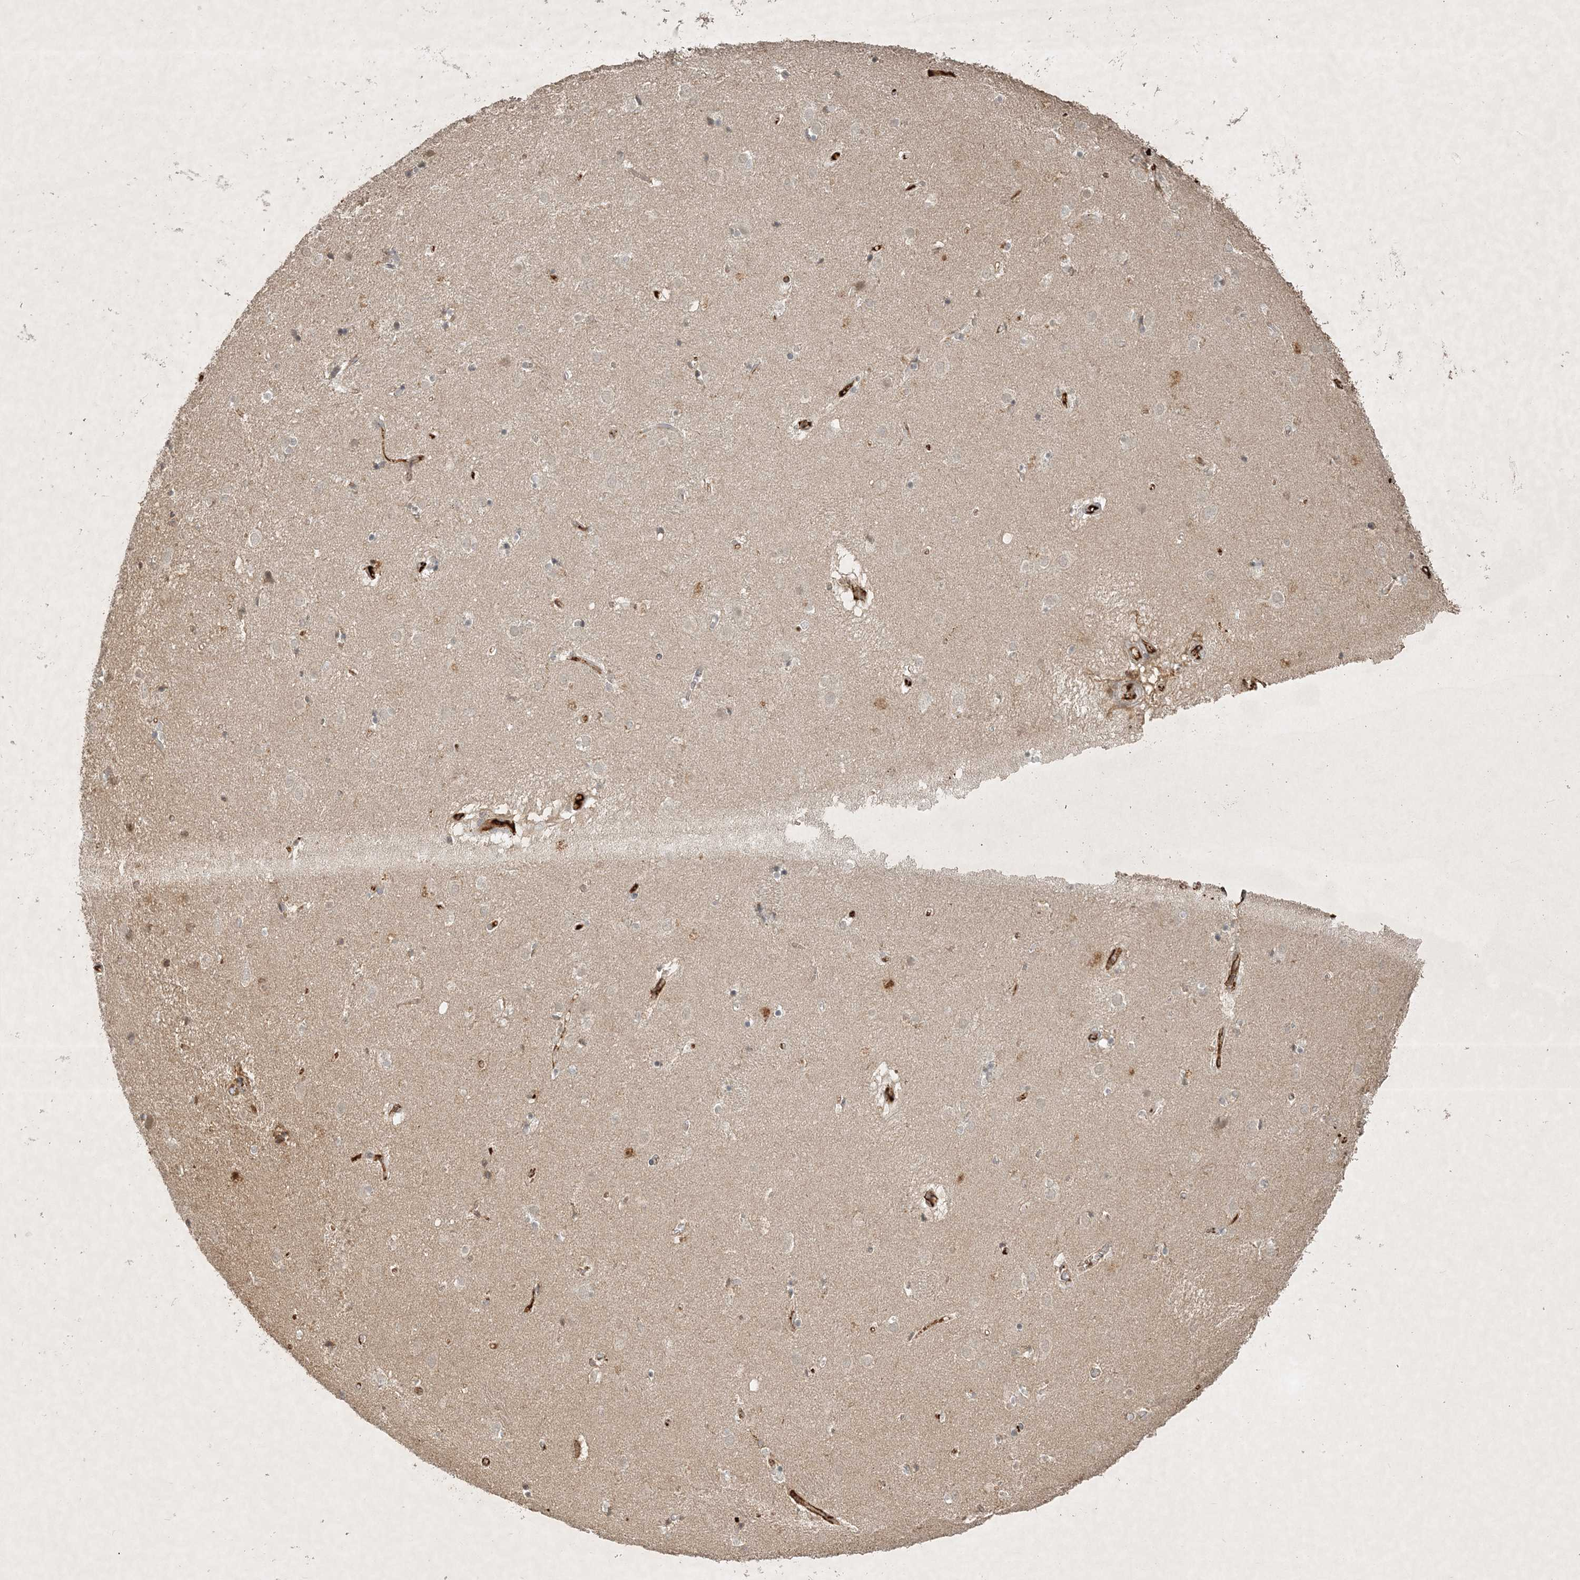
{"staining": {"intensity": "weak", "quantity": "<25%", "location": "cytoplasmic/membranous"}, "tissue": "caudate", "cell_type": "Glial cells", "image_type": "normal", "snomed": [{"axis": "morphology", "description": "Normal tissue, NOS"}, {"axis": "topography", "description": "Lateral ventricle wall"}], "caption": "Immunohistochemical staining of normal caudate demonstrates no significant expression in glial cells.", "gene": "TNFAIP6", "patient": {"sex": "male", "age": 70}}